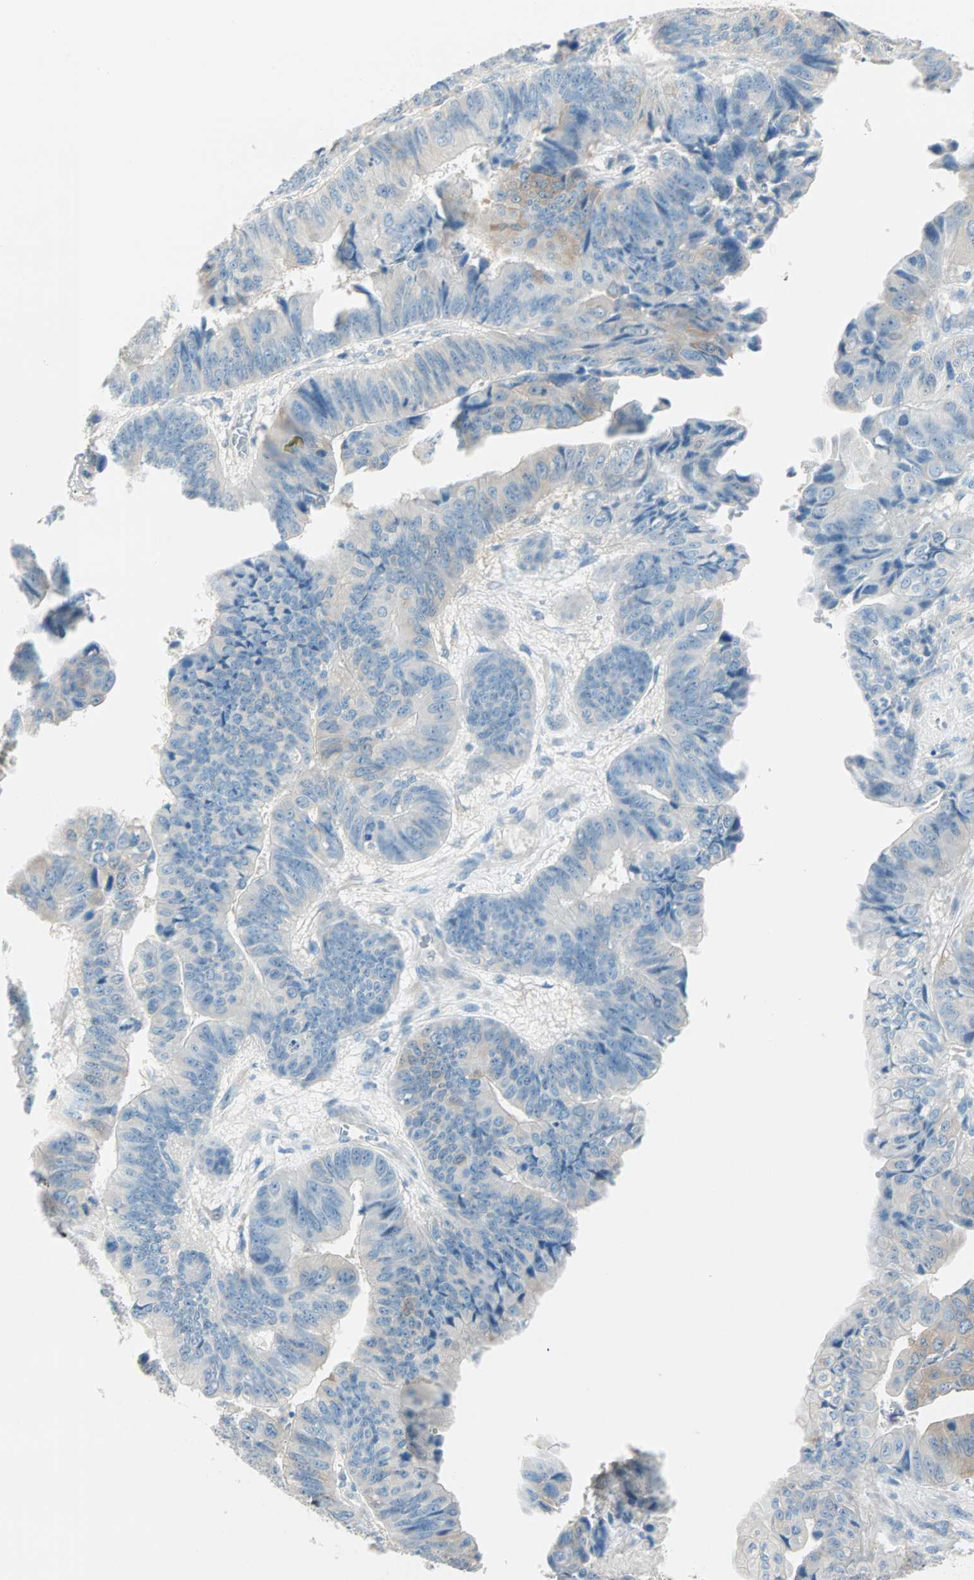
{"staining": {"intensity": "weak", "quantity": "25%-75%", "location": "cytoplasmic/membranous"}, "tissue": "stomach cancer", "cell_type": "Tumor cells", "image_type": "cancer", "snomed": [{"axis": "morphology", "description": "Adenocarcinoma, NOS"}, {"axis": "topography", "description": "Stomach, lower"}], "caption": "A brown stain labels weak cytoplasmic/membranous staining of a protein in stomach cancer (adenocarcinoma) tumor cells.", "gene": "ATF6", "patient": {"sex": "male", "age": 77}}